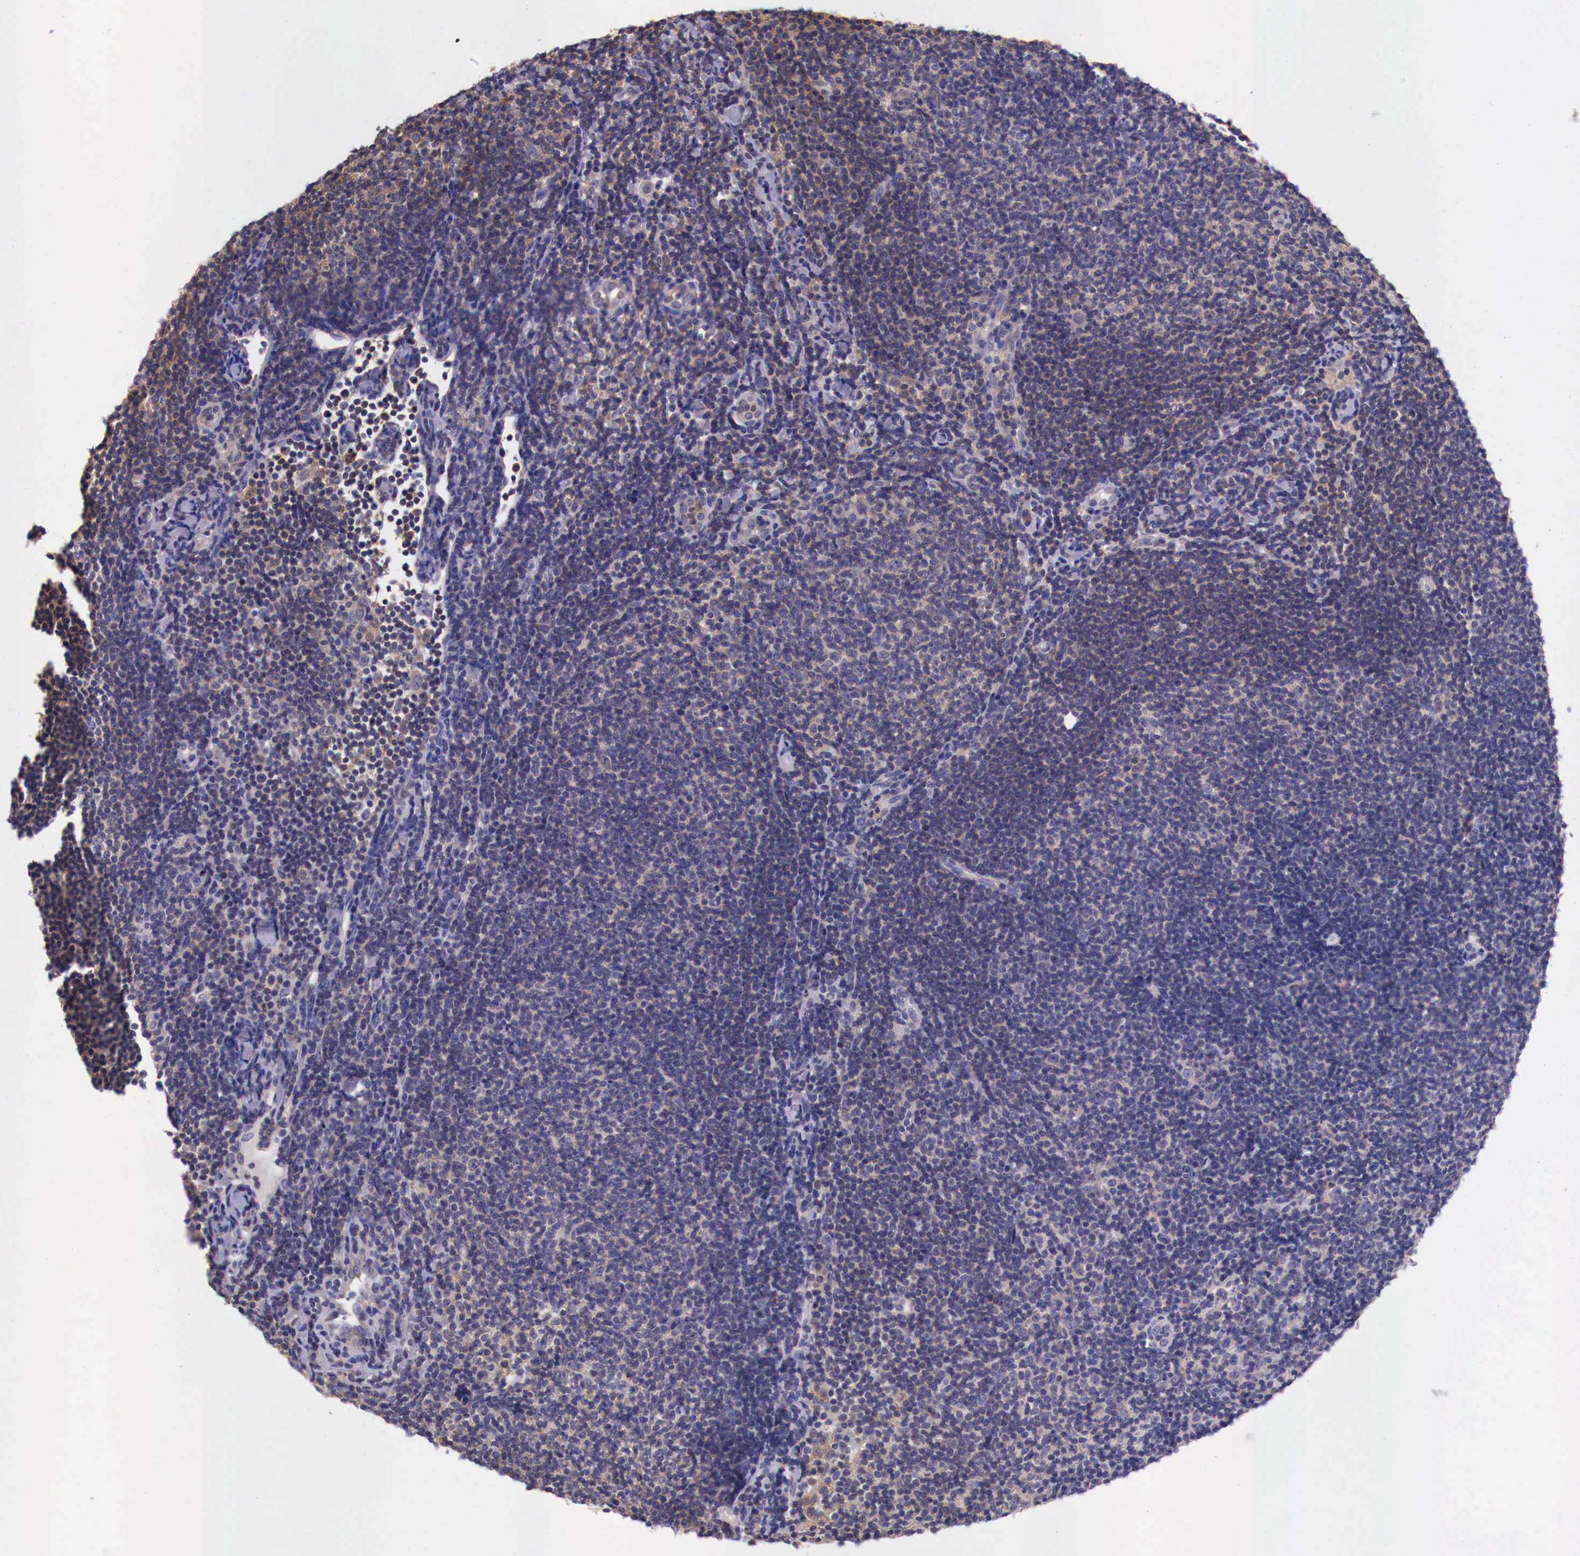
{"staining": {"intensity": "weak", "quantity": "25%-75%", "location": "cytoplasmic/membranous"}, "tissue": "lymphoma", "cell_type": "Tumor cells", "image_type": "cancer", "snomed": [{"axis": "morphology", "description": "Malignant lymphoma, non-Hodgkin's type, Low grade"}, {"axis": "topography", "description": "Lymph node"}], "caption": "This image shows lymphoma stained with immunohistochemistry to label a protein in brown. The cytoplasmic/membranous of tumor cells show weak positivity for the protein. Nuclei are counter-stained blue.", "gene": "GRIPAP1", "patient": {"sex": "male", "age": 49}}